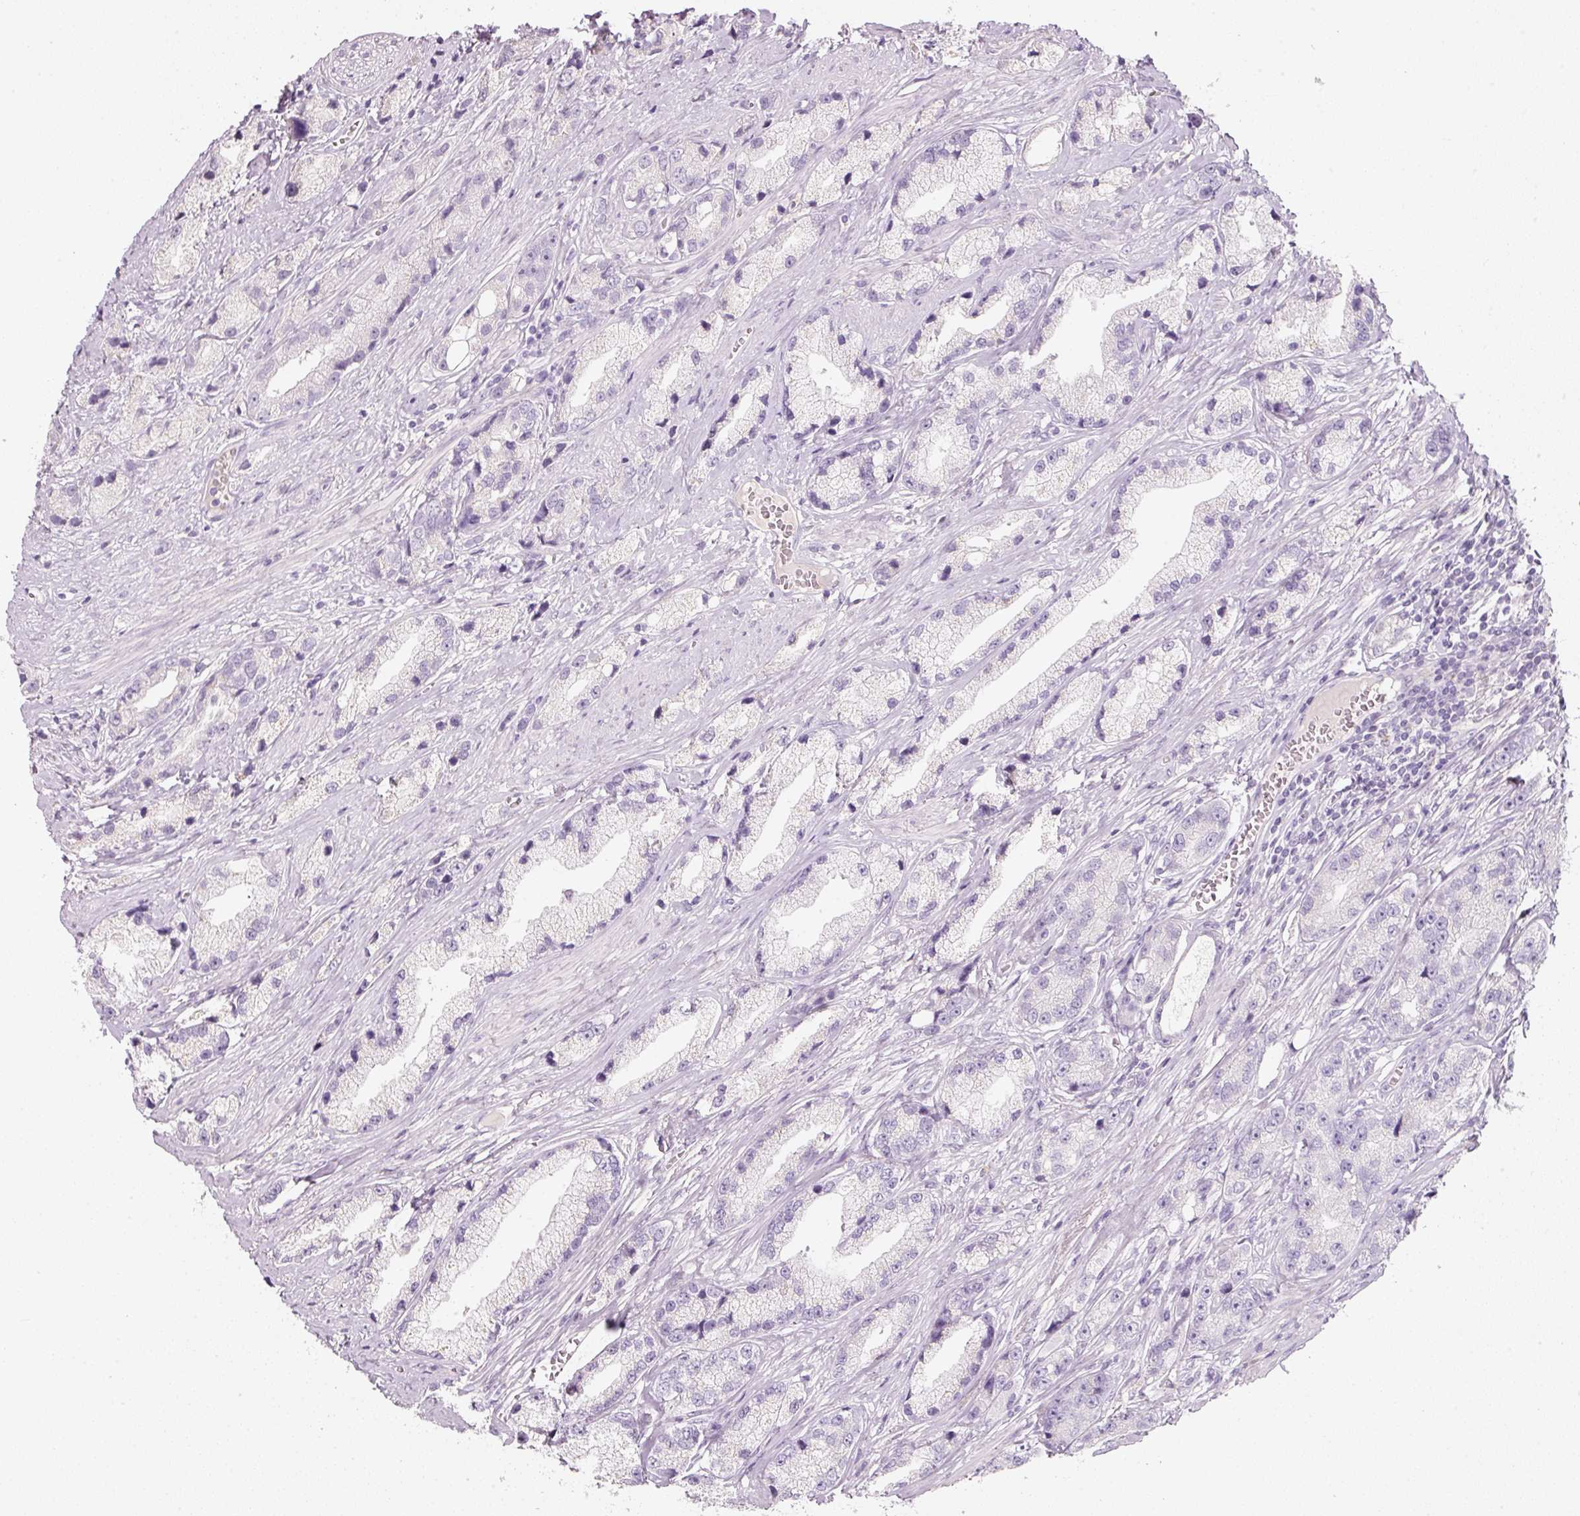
{"staining": {"intensity": "negative", "quantity": "none", "location": "none"}, "tissue": "prostate cancer", "cell_type": "Tumor cells", "image_type": "cancer", "snomed": [{"axis": "morphology", "description": "Adenocarcinoma, High grade"}, {"axis": "topography", "description": "Prostate"}], "caption": "Tumor cells are negative for brown protein staining in prostate high-grade adenocarcinoma. Nuclei are stained in blue.", "gene": "ENSG00000206549", "patient": {"sex": "male", "age": 74}}